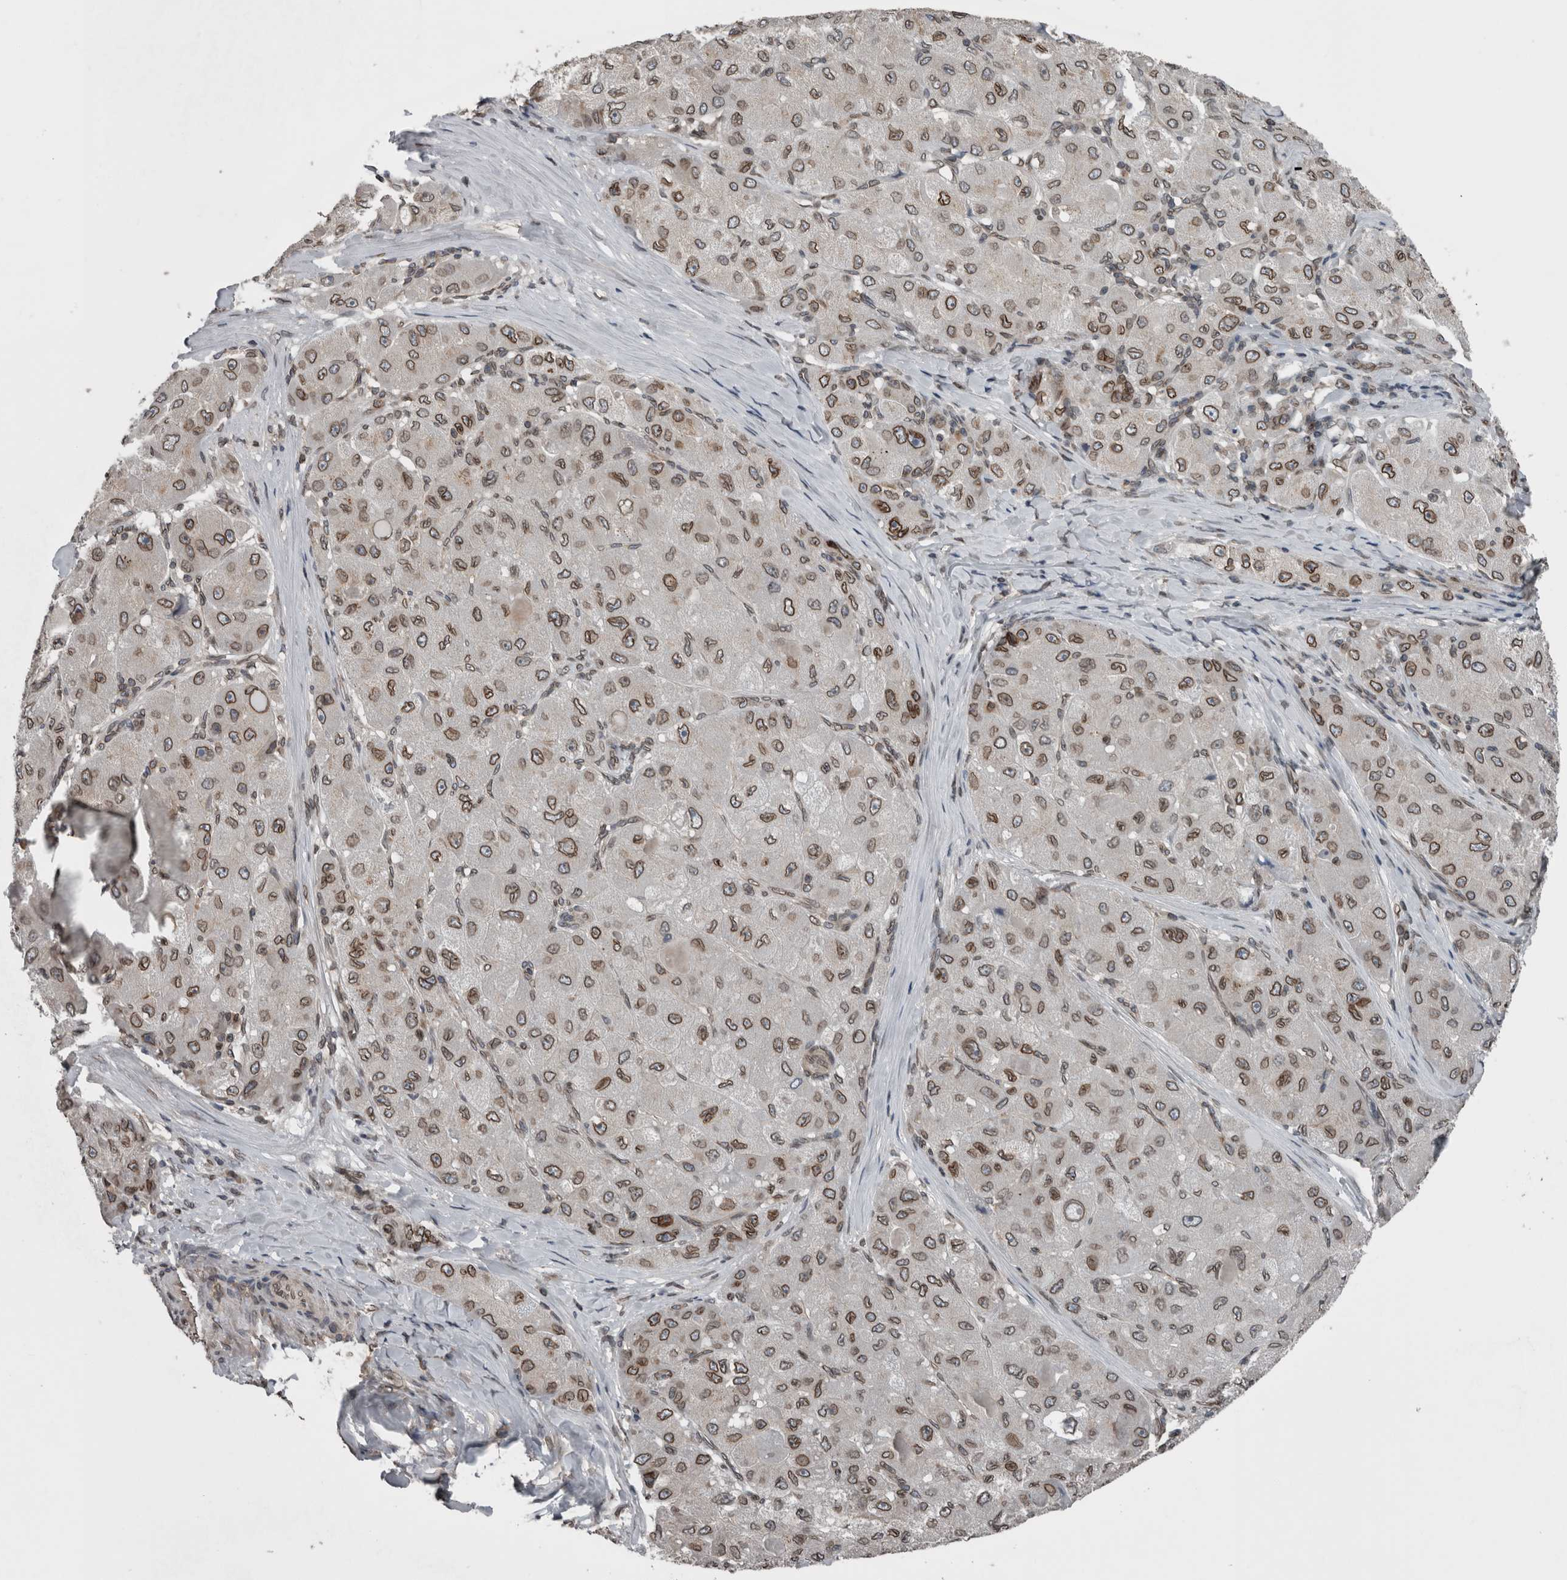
{"staining": {"intensity": "moderate", "quantity": ">75%", "location": "cytoplasmic/membranous,nuclear"}, "tissue": "liver cancer", "cell_type": "Tumor cells", "image_type": "cancer", "snomed": [{"axis": "morphology", "description": "Carcinoma, Hepatocellular, NOS"}, {"axis": "topography", "description": "Liver"}], "caption": "An image of human hepatocellular carcinoma (liver) stained for a protein reveals moderate cytoplasmic/membranous and nuclear brown staining in tumor cells.", "gene": "RANBP2", "patient": {"sex": "male", "age": 80}}